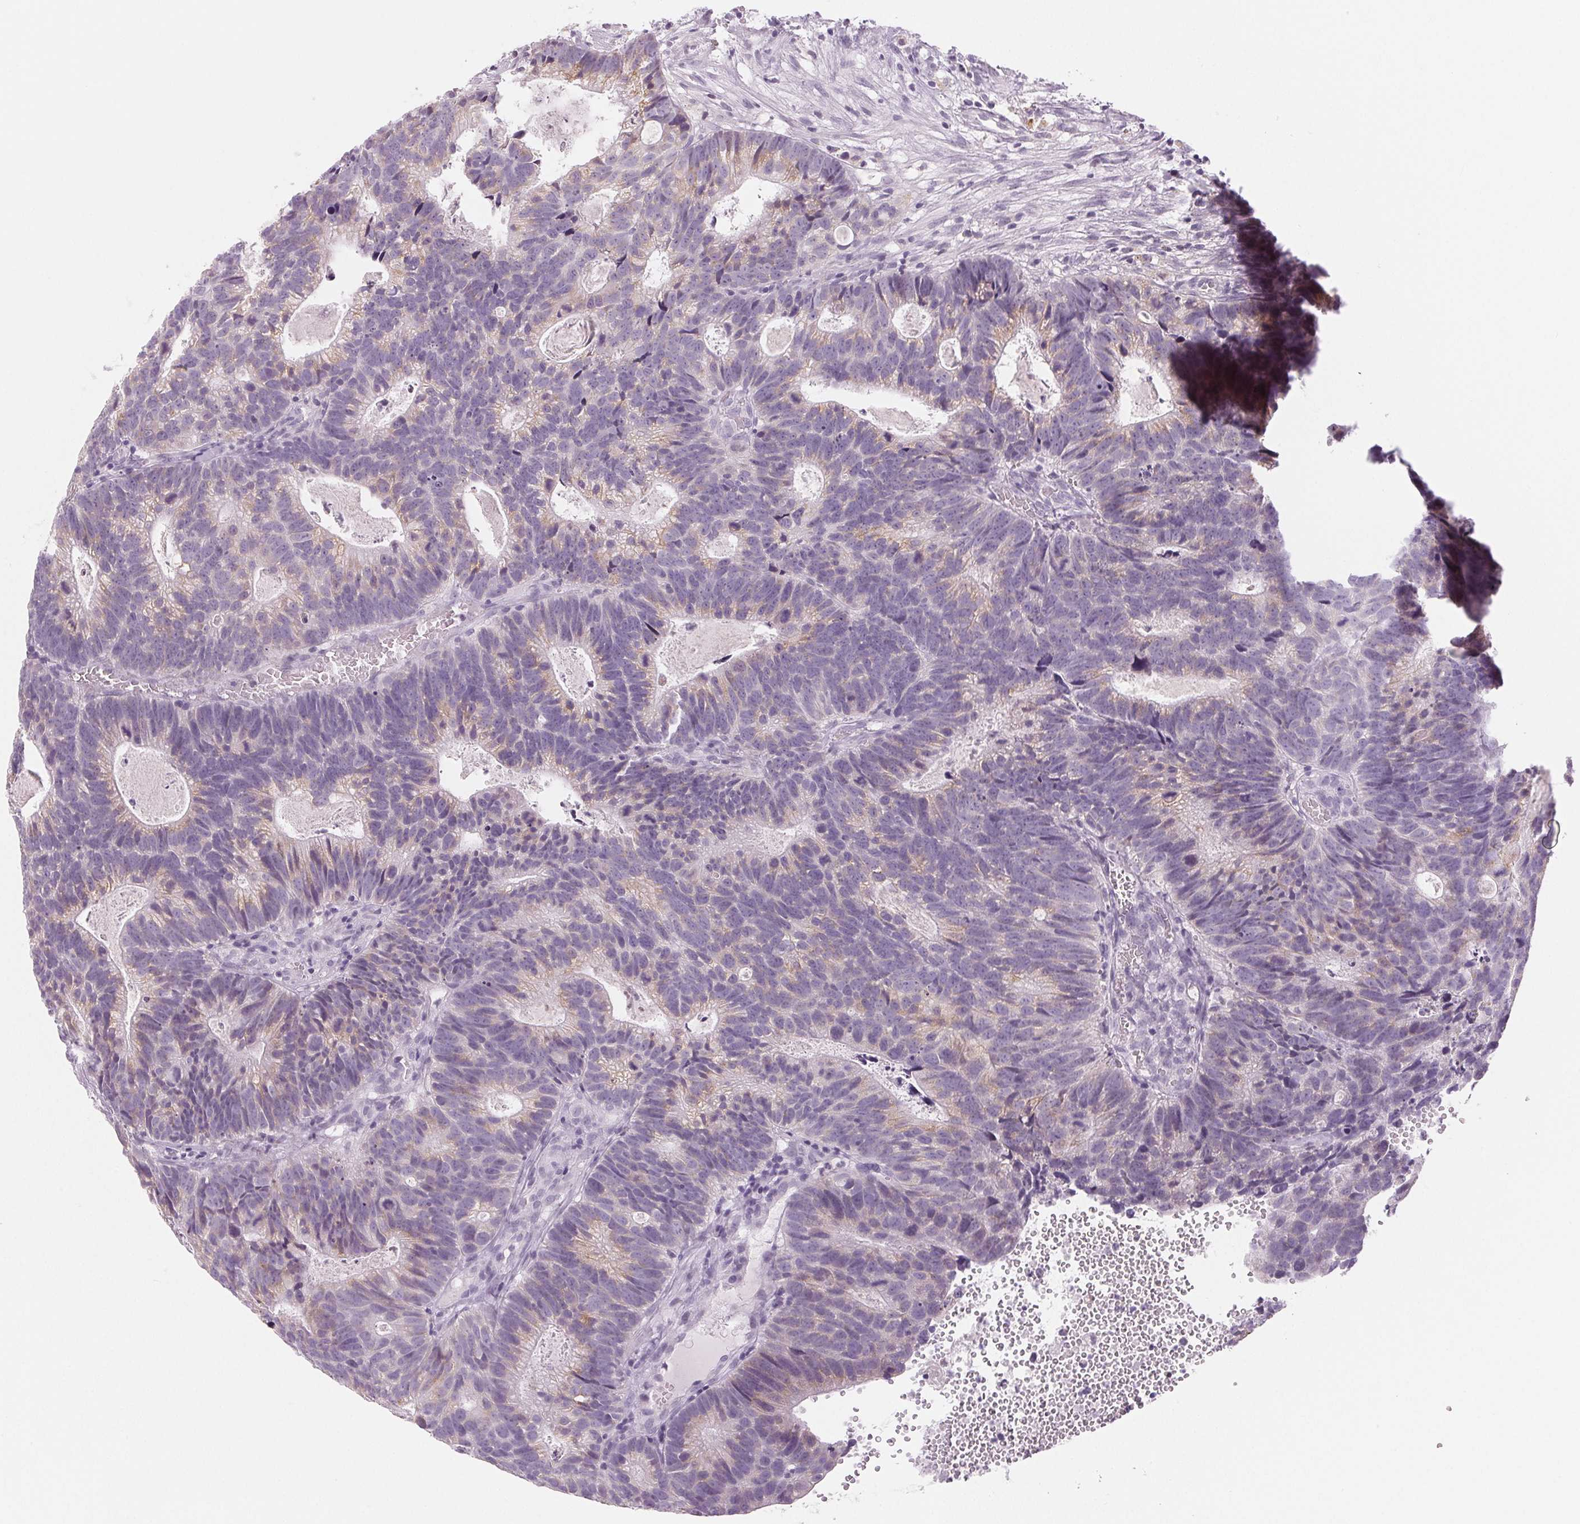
{"staining": {"intensity": "weak", "quantity": "25%-75%", "location": "cytoplasmic/membranous"}, "tissue": "head and neck cancer", "cell_type": "Tumor cells", "image_type": "cancer", "snomed": [{"axis": "morphology", "description": "Adenocarcinoma, NOS"}, {"axis": "topography", "description": "Head-Neck"}], "caption": "Immunohistochemical staining of head and neck cancer displays weak cytoplasmic/membranous protein positivity in approximately 25%-75% of tumor cells. The protein of interest is stained brown, and the nuclei are stained in blue (DAB IHC with brightfield microscopy, high magnification).", "gene": "EHHADH", "patient": {"sex": "male", "age": 62}}